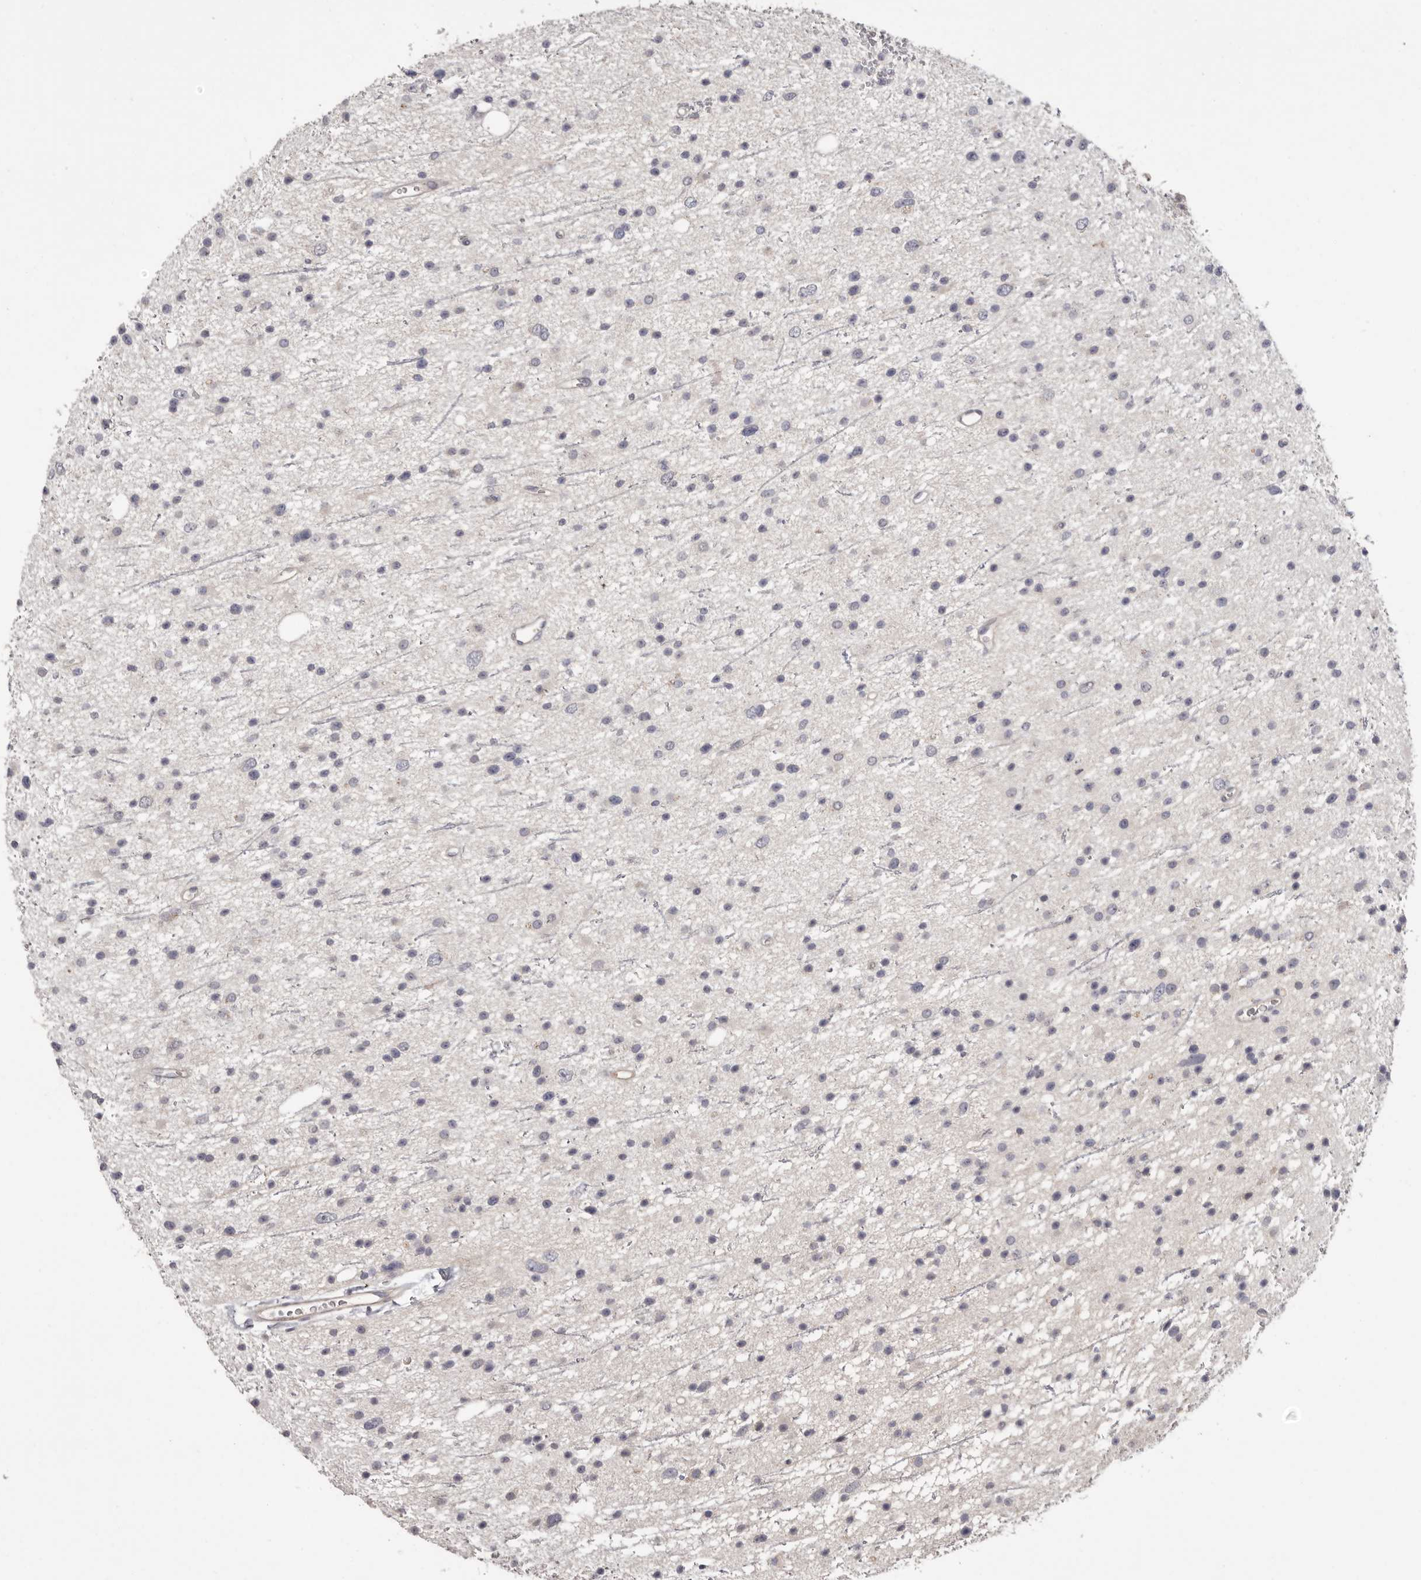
{"staining": {"intensity": "negative", "quantity": "none", "location": "none"}, "tissue": "glioma", "cell_type": "Tumor cells", "image_type": "cancer", "snomed": [{"axis": "morphology", "description": "Glioma, malignant, Low grade"}, {"axis": "topography", "description": "Cerebral cortex"}], "caption": "Immunohistochemistry image of neoplastic tissue: glioma stained with DAB reveals no significant protein staining in tumor cells.", "gene": "MMACHC", "patient": {"sex": "female", "age": 39}}